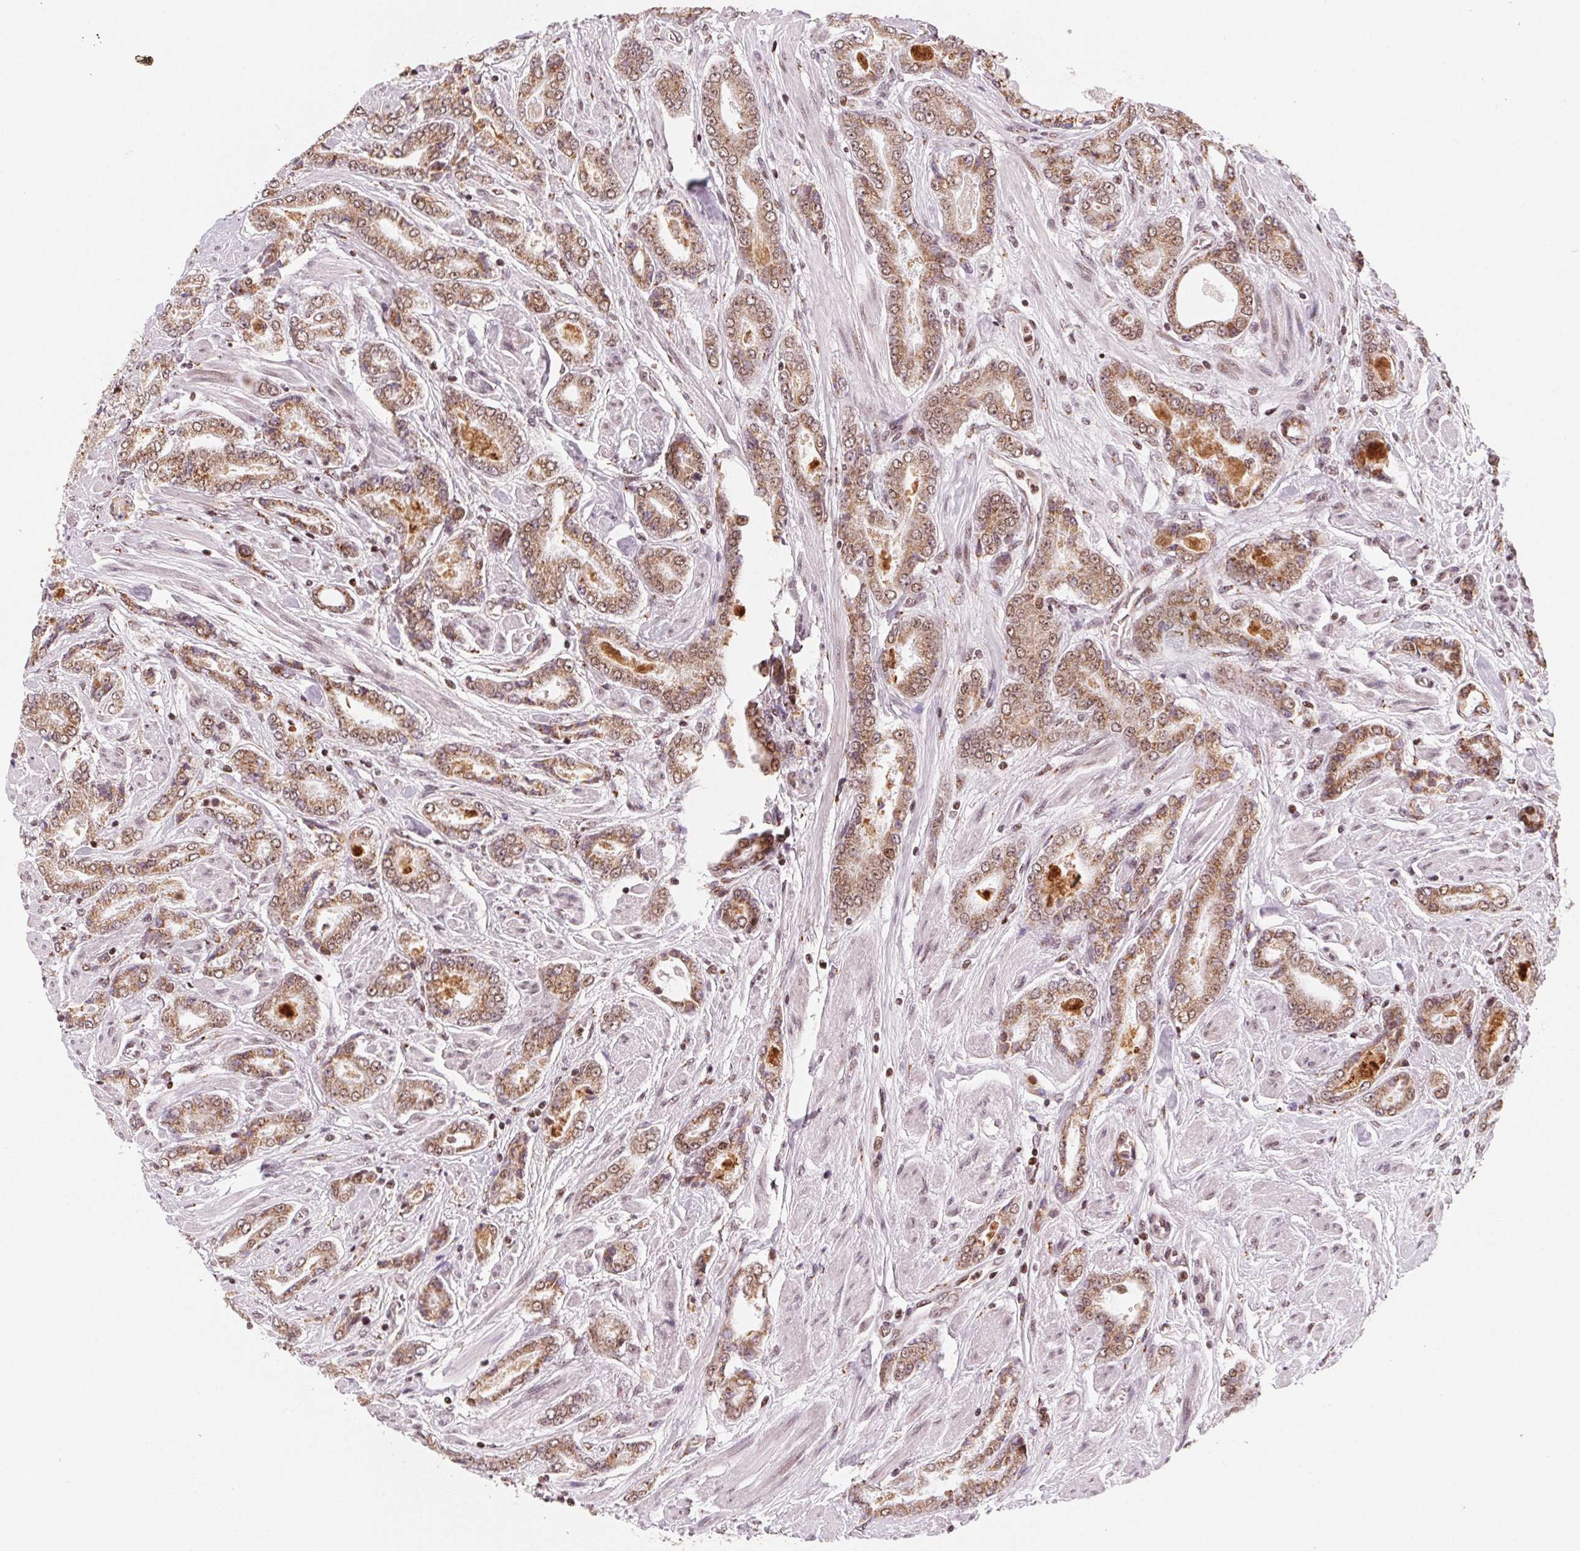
{"staining": {"intensity": "moderate", "quantity": ">75%", "location": "cytoplasmic/membranous,nuclear"}, "tissue": "prostate cancer", "cell_type": "Tumor cells", "image_type": "cancer", "snomed": [{"axis": "morphology", "description": "Adenocarcinoma, NOS"}, {"axis": "topography", "description": "Prostate"}], "caption": "Immunohistochemistry (IHC) histopathology image of neoplastic tissue: human adenocarcinoma (prostate) stained using immunohistochemistry (IHC) reveals medium levels of moderate protein expression localized specifically in the cytoplasmic/membranous and nuclear of tumor cells, appearing as a cytoplasmic/membranous and nuclear brown color.", "gene": "TOPORS", "patient": {"sex": "male", "age": 64}}